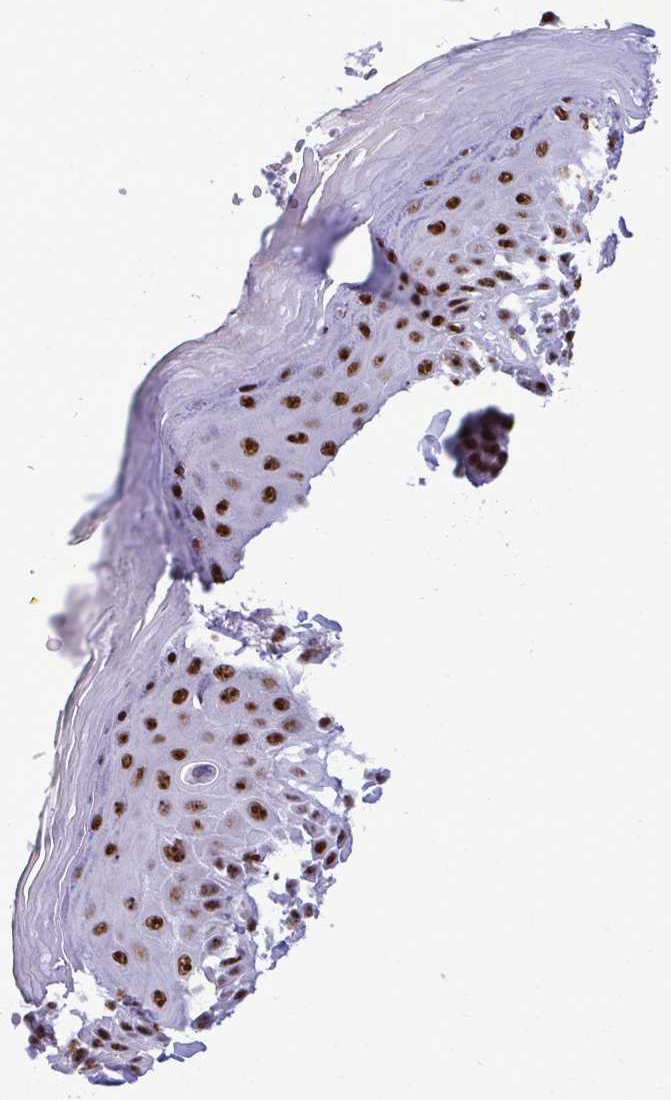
{"staining": {"intensity": "strong", "quantity": ">75%", "location": "nuclear"}, "tissue": "skin", "cell_type": "Epidermal cells", "image_type": "normal", "snomed": [{"axis": "morphology", "description": "Normal tissue, NOS"}, {"axis": "topography", "description": "Peripheral nerve tissue"}], "caption": "IHC of unremarkable human skin reveals high levels of strong nuclear expression in about >75% of epidermal cells.", "gene": "PELP1", "patient": {"sex": "male", "age": 51}}